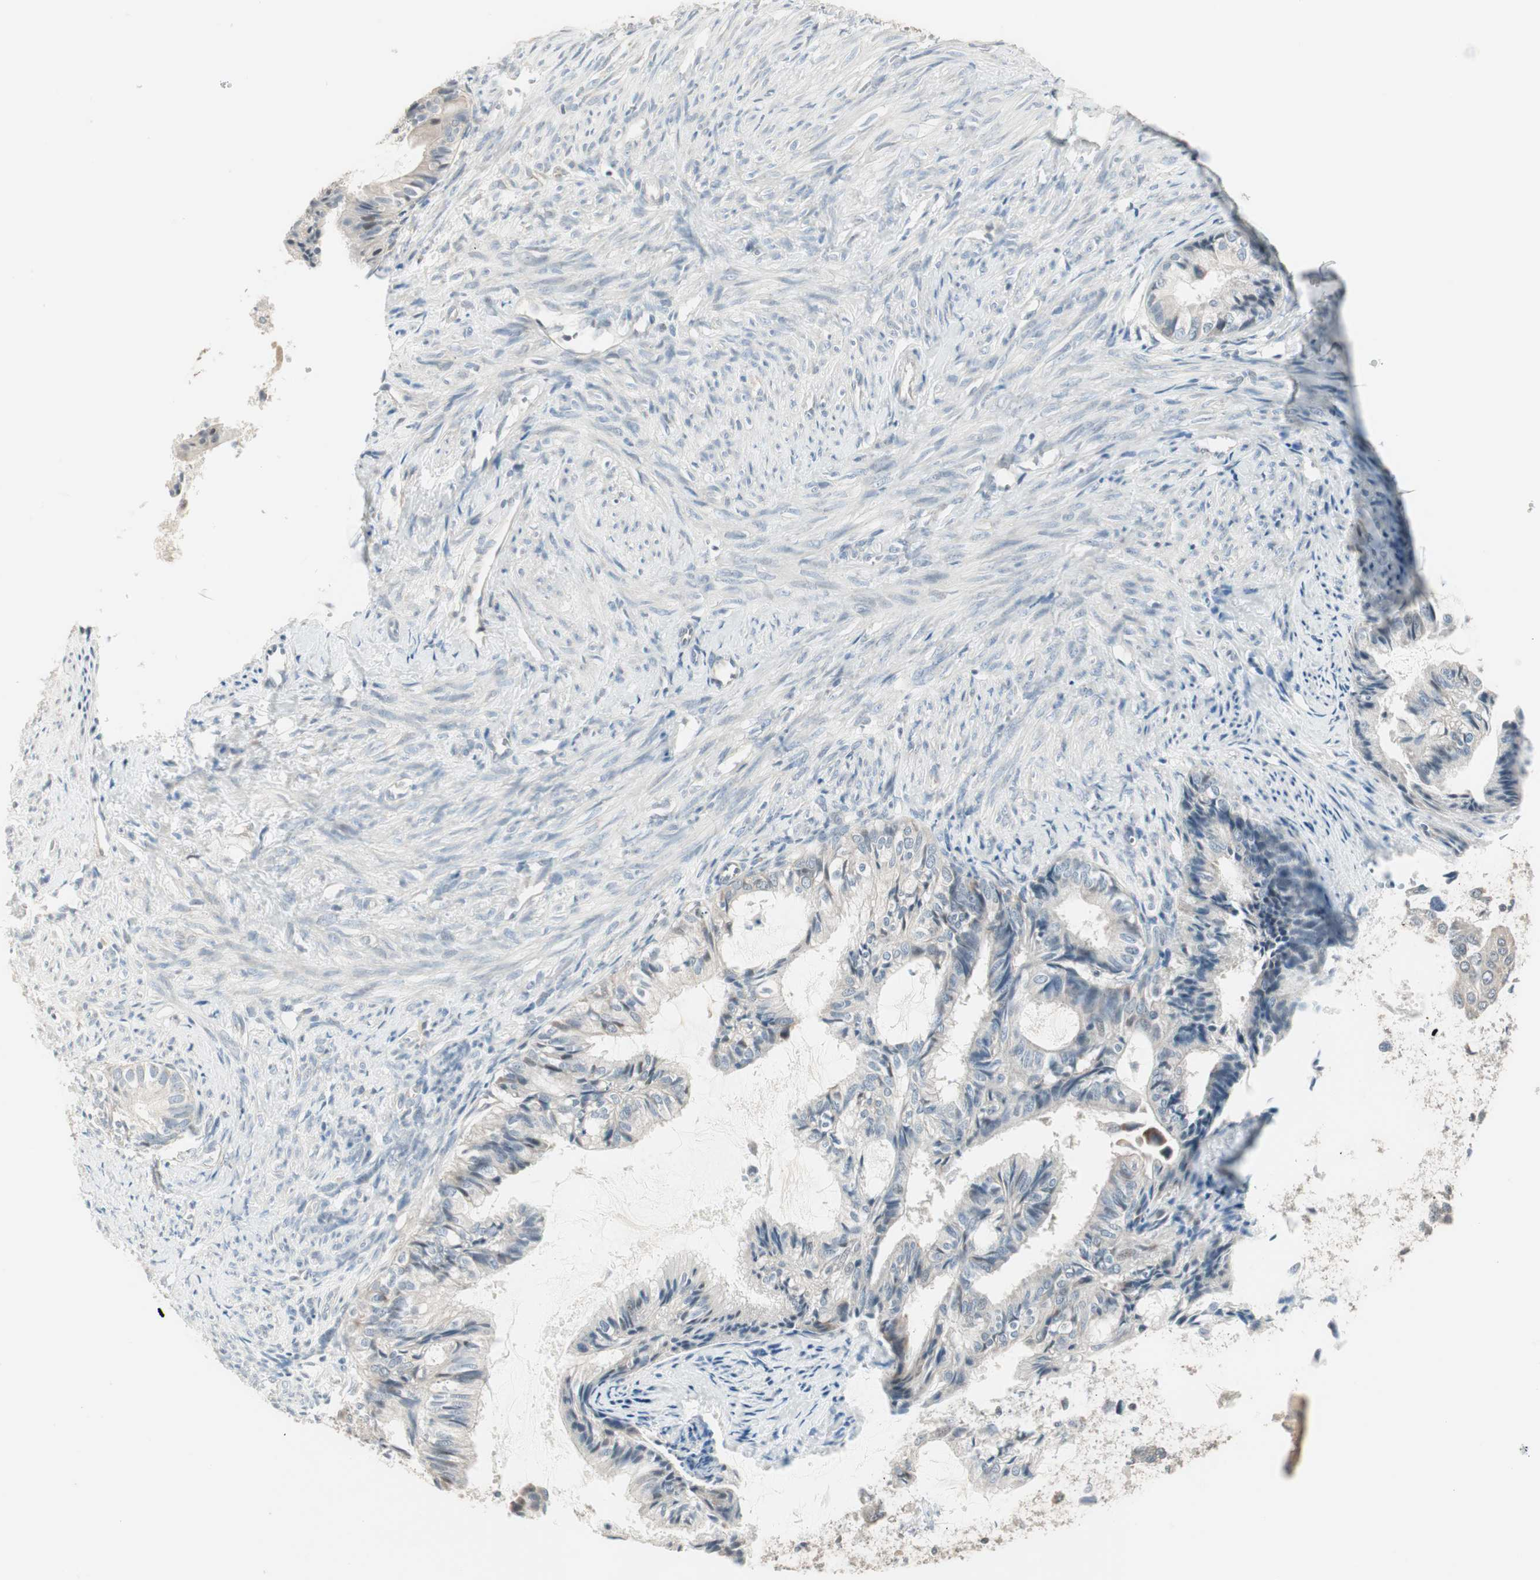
{"staining": {"intensity": "weak", "quantity": "25%-75%", "location": "cytoplasmic/membranous"}, "tissue": "cervical cancer", "cell_type": "Tumor cells", "image_type": "cancer", "snomed": [{"axis": "morphology", "description": "Normal tissue, NOS"}, {"axis": "morphology", "description": "Adenocarcinoma, NOS"}, {"axis": "topography", "description": "Cervix"}, {"axis": "topography", "description": "Endometrium"}], "caption": "Immunohistochemical staining of cervical cancer (adenocarcinoma) displays low levels of weak cytoplasmic/membranous protein positivity in about 25%-75% of tumor cells.", "gene": "PDZK1", "patient": {"sex": "female", "age": 86}}